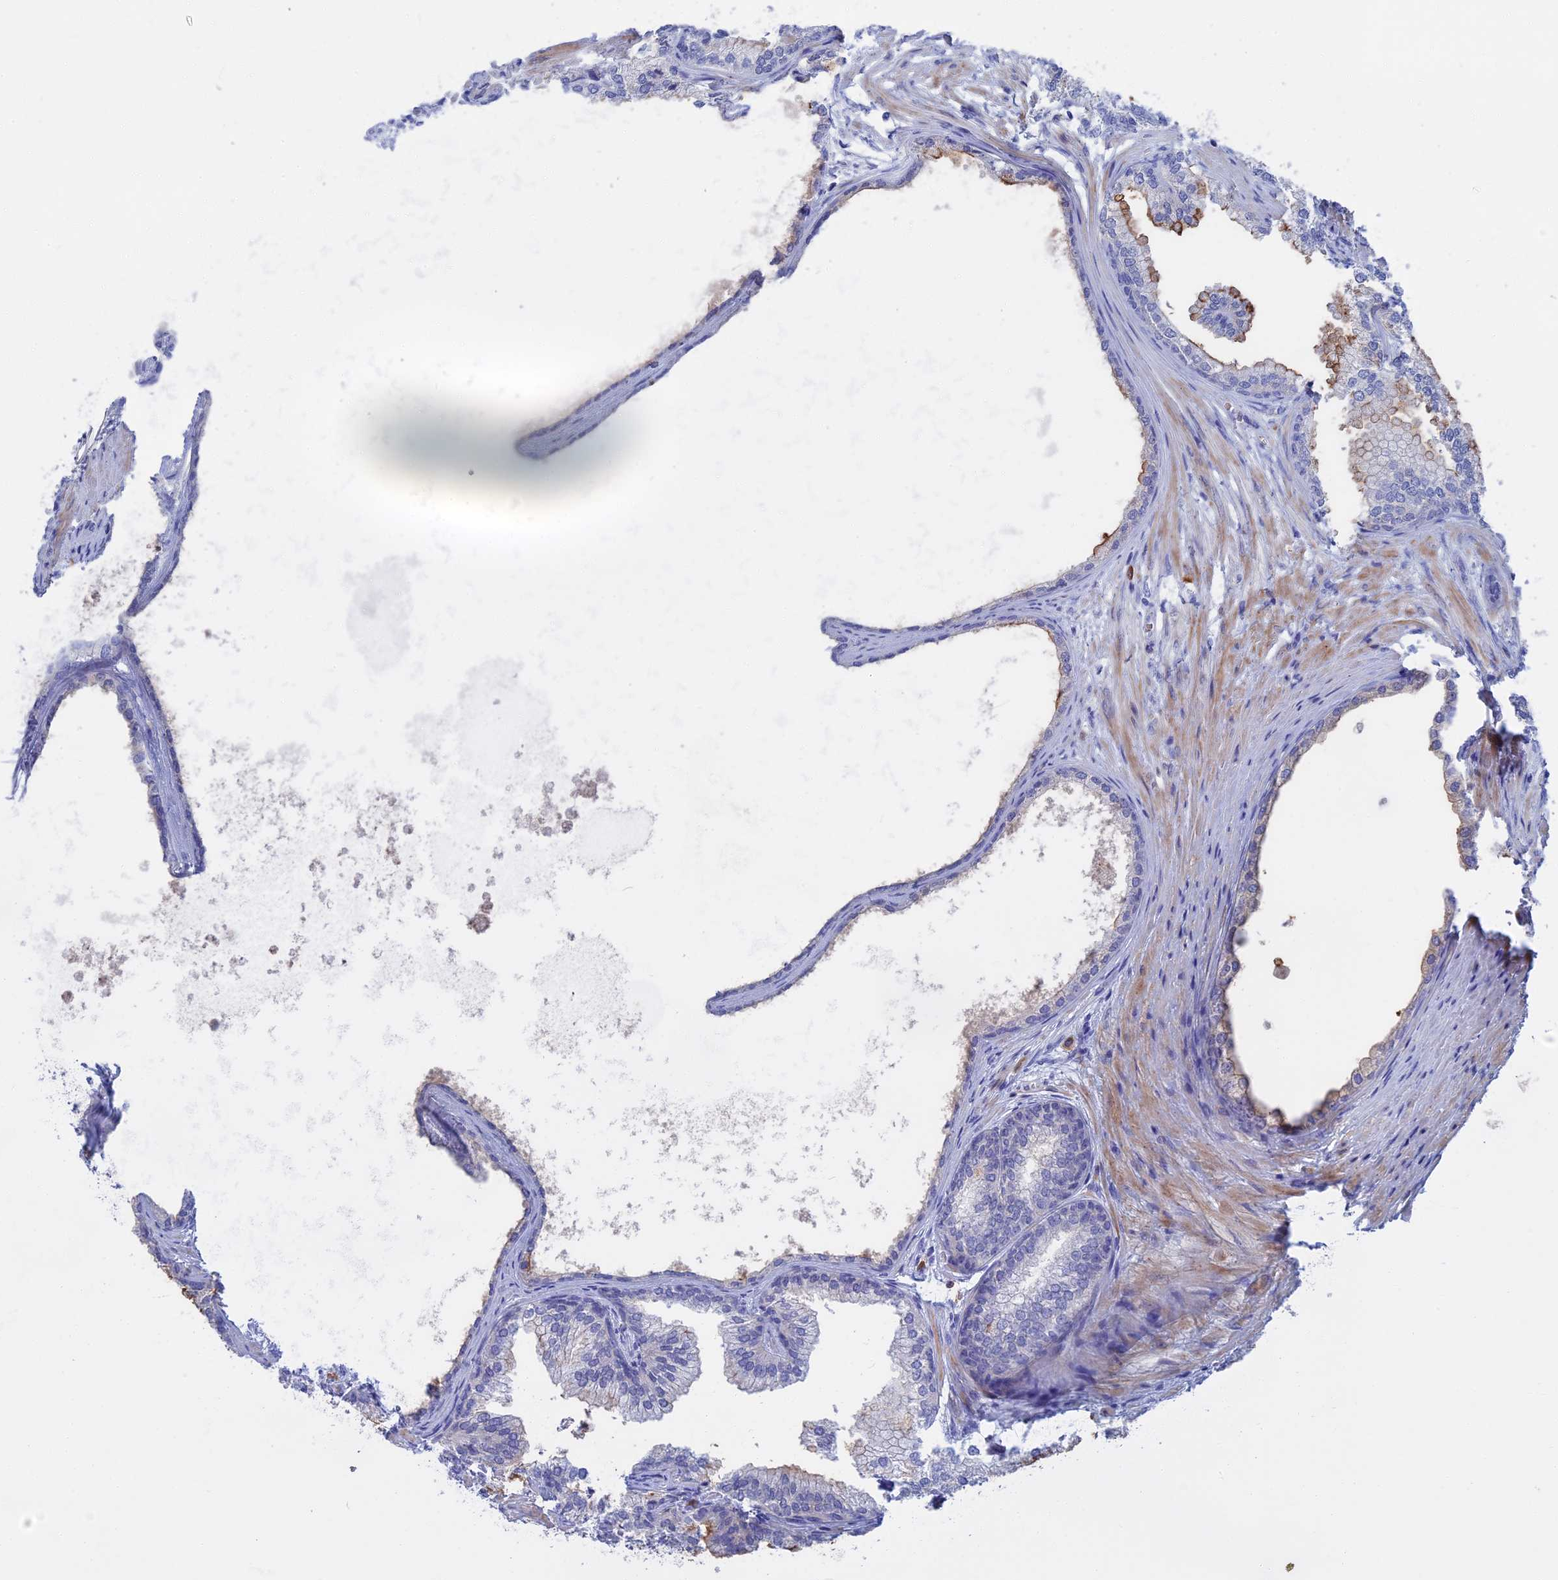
{"staining": {"intensity": "moderate", "quantity": "25%-75%", "location": "cytoplasmic/membranous"}, "tissue": "prostate", "cell_type": "Glandular cells", "image_type": "normal", "snomed": [{"axis": "morphology", "description": "Normal tissue, NOS"}, {"axis": "topography", "description": "Prostate"}], "caption": "IHC (DAB (3,3'-diaminobenzidine)) staining of benign prostate demonstrates moderate cytoplasmic/membranous protein expression in approximately 25%-75% of glandular cells.", "gene": "SLC2A6", "patient": {"sex": "male", "age": 76}}